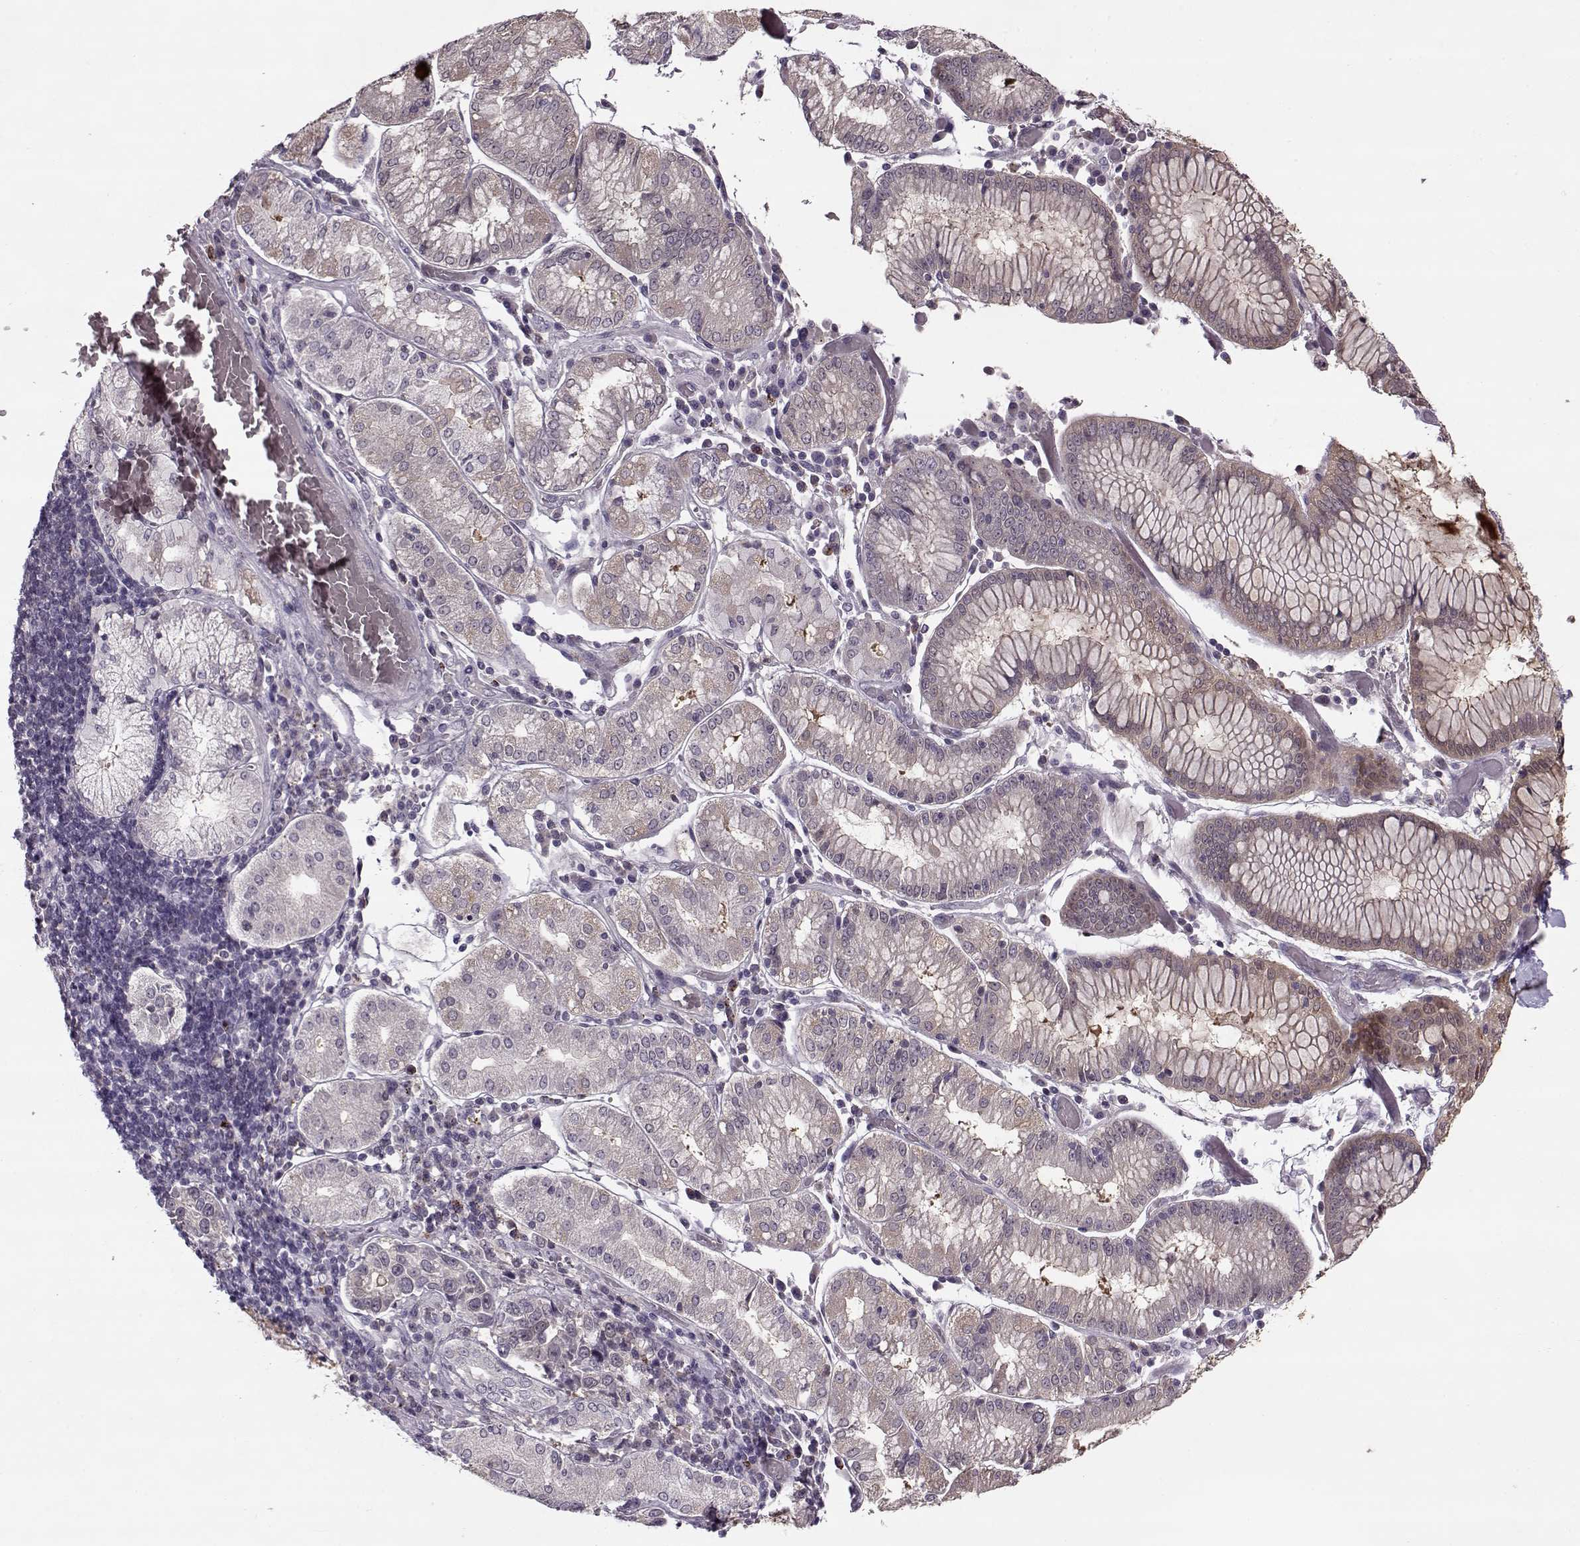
{"staining": {"intensity": "weak", "quantity": "25%-75%", "location": "cytoplasmic/membranous"}, "tissue": "stomach cancer", "cell_type": "Tumor cells", "image_type": "cancer", "snomed": [{"axis": "morphology", "description": "Adenocarcinoma, NOS"}, {"axis": "topography", "description": "Stomach"}], "caption": "An image of human stomach cancer stained for a protein displays weak cytoplasmic/membranous brown staining in tumor cells.", "gene": "ACOT11", "patient": {"sex": "male", "age": 93}}